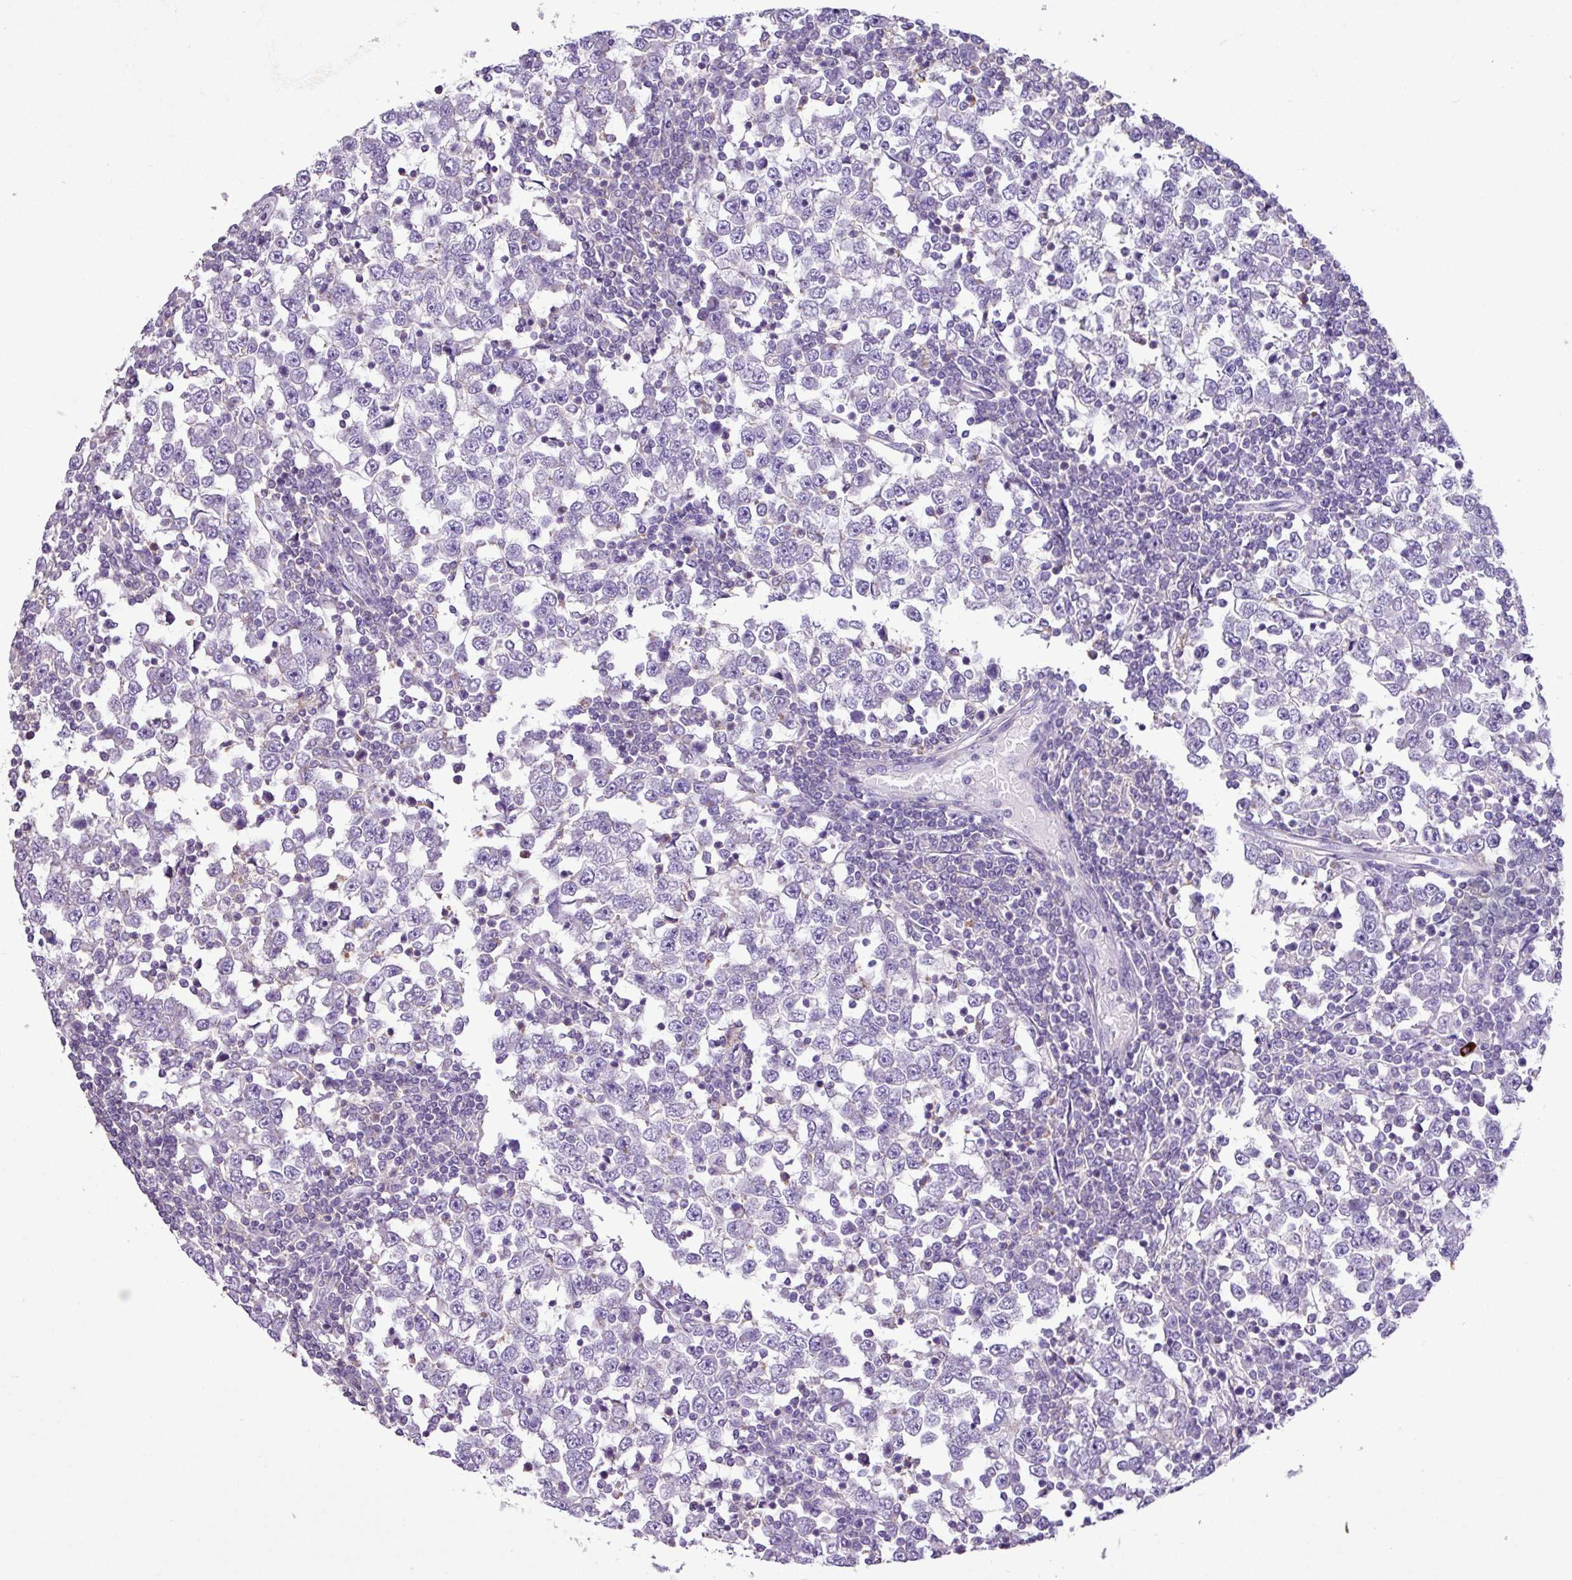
{"staining": {"intensity": "negative", "quantity": "none", "location": "none"}, "tissue": "testis cancer", "cell_type": "Tumor cells", "image_type": "cancer", "snomed": [{"axis": "morphology", "description": "Seminoma, NOS"}, {"axis": "topography", "description": "Testis"}], "caption": "Tumor cells show no significant protein staining in testis cancer.", "gene": "ZNF334", "patient": {"sex": "male", "age": 65}}